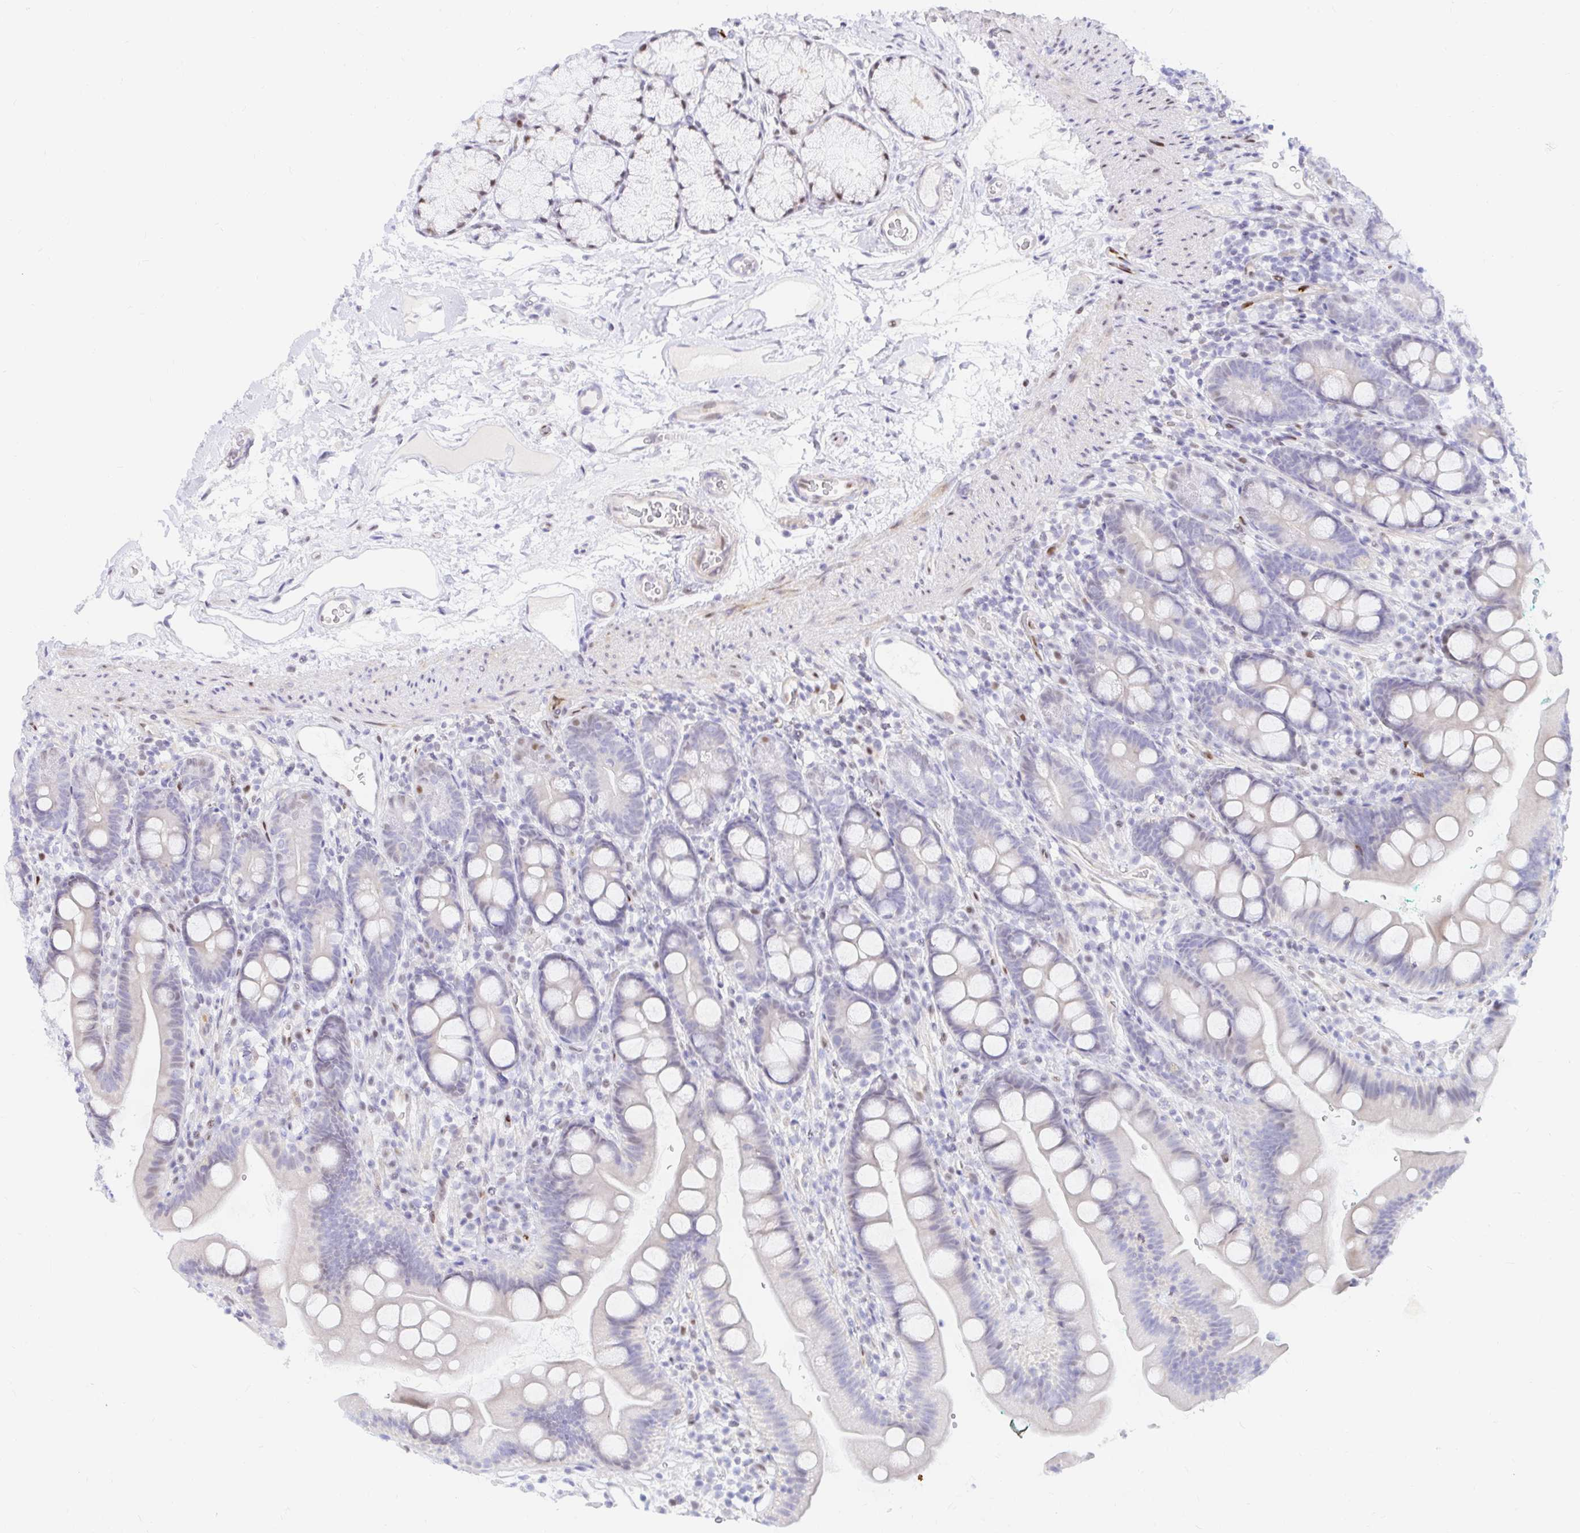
{"staining": {"intensity": "negative", "quantity": "none", "location": "none"}, "tissue": "duodenum", "cell_type": "Glandular cells", "image_type": "normal", "snomed": [{"axis": "morphology", "description": "Normal tissue, NOS"}, {"axis": "topography", "description": "Duodenum"}], "caption": "Duodenum was stained to show a protein in brown. There is no significant staining in glandular cells. (Brightfield microscopy of DAB IHC at high magnification).", "gene": "HINFP", "patient": {"sex": "female", "age": 67}}